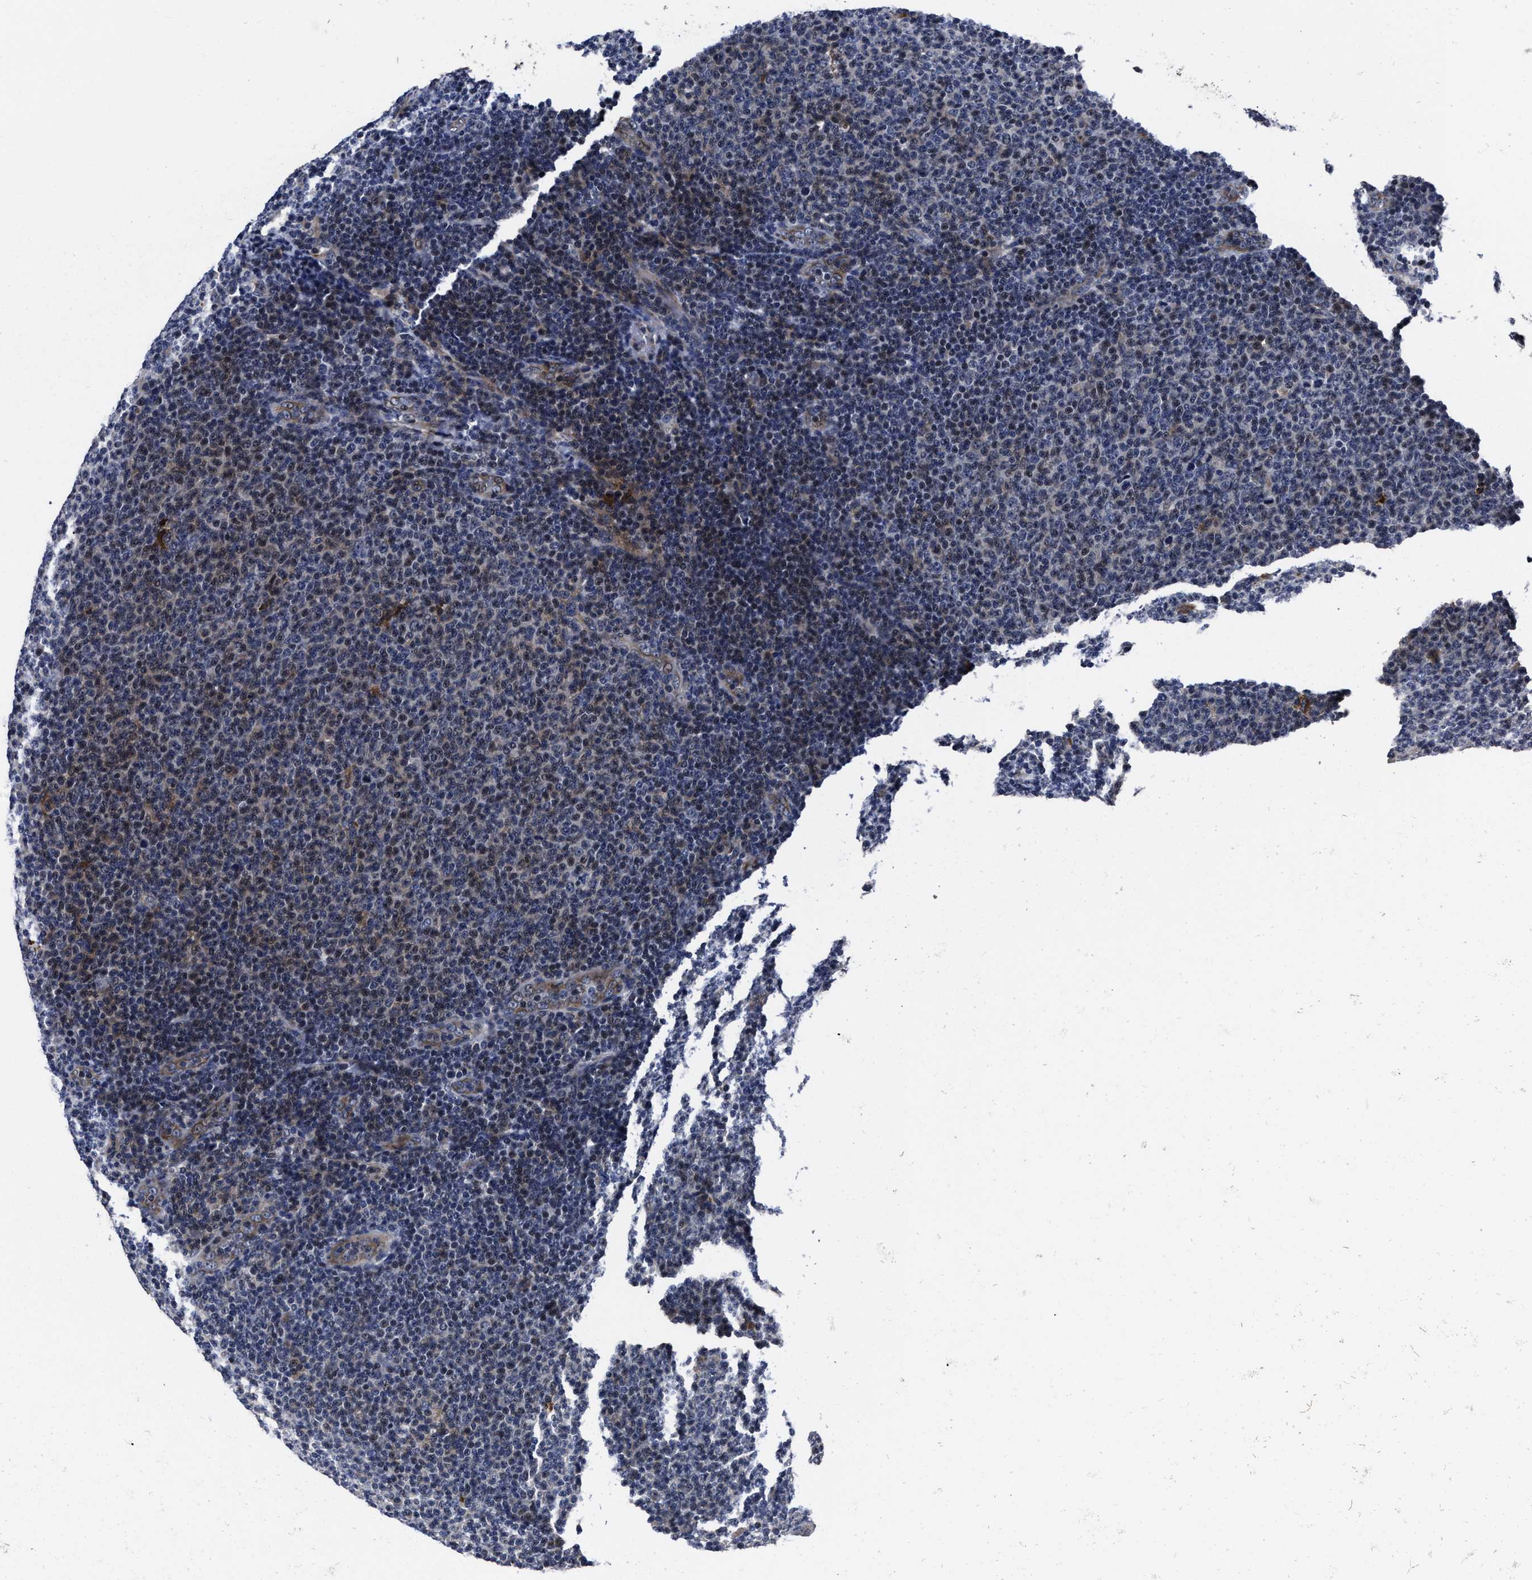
{"staining": {"intensity": "weak", "quantity": "25%-75%", "location": "nuclear"}, "tissue": "lymphoma", "cell_type": "Tumor cells", "image_type": "cancer", "snomed": [{"axis": "morphology", "description": "Malignant lymphoma, non-Hodgkin's type, Low grade"}, {"axis": "topography", "description": "Lymph node"}], "caption": "This micrograph demonstrates immunohistochemistry (IHC) staining of lymphoma, with low weak nuclear expression in approximately 25%-75% of tumor cells.", "gene": "RSBN1L", "patient": {"sex": "male", "age": 66}}